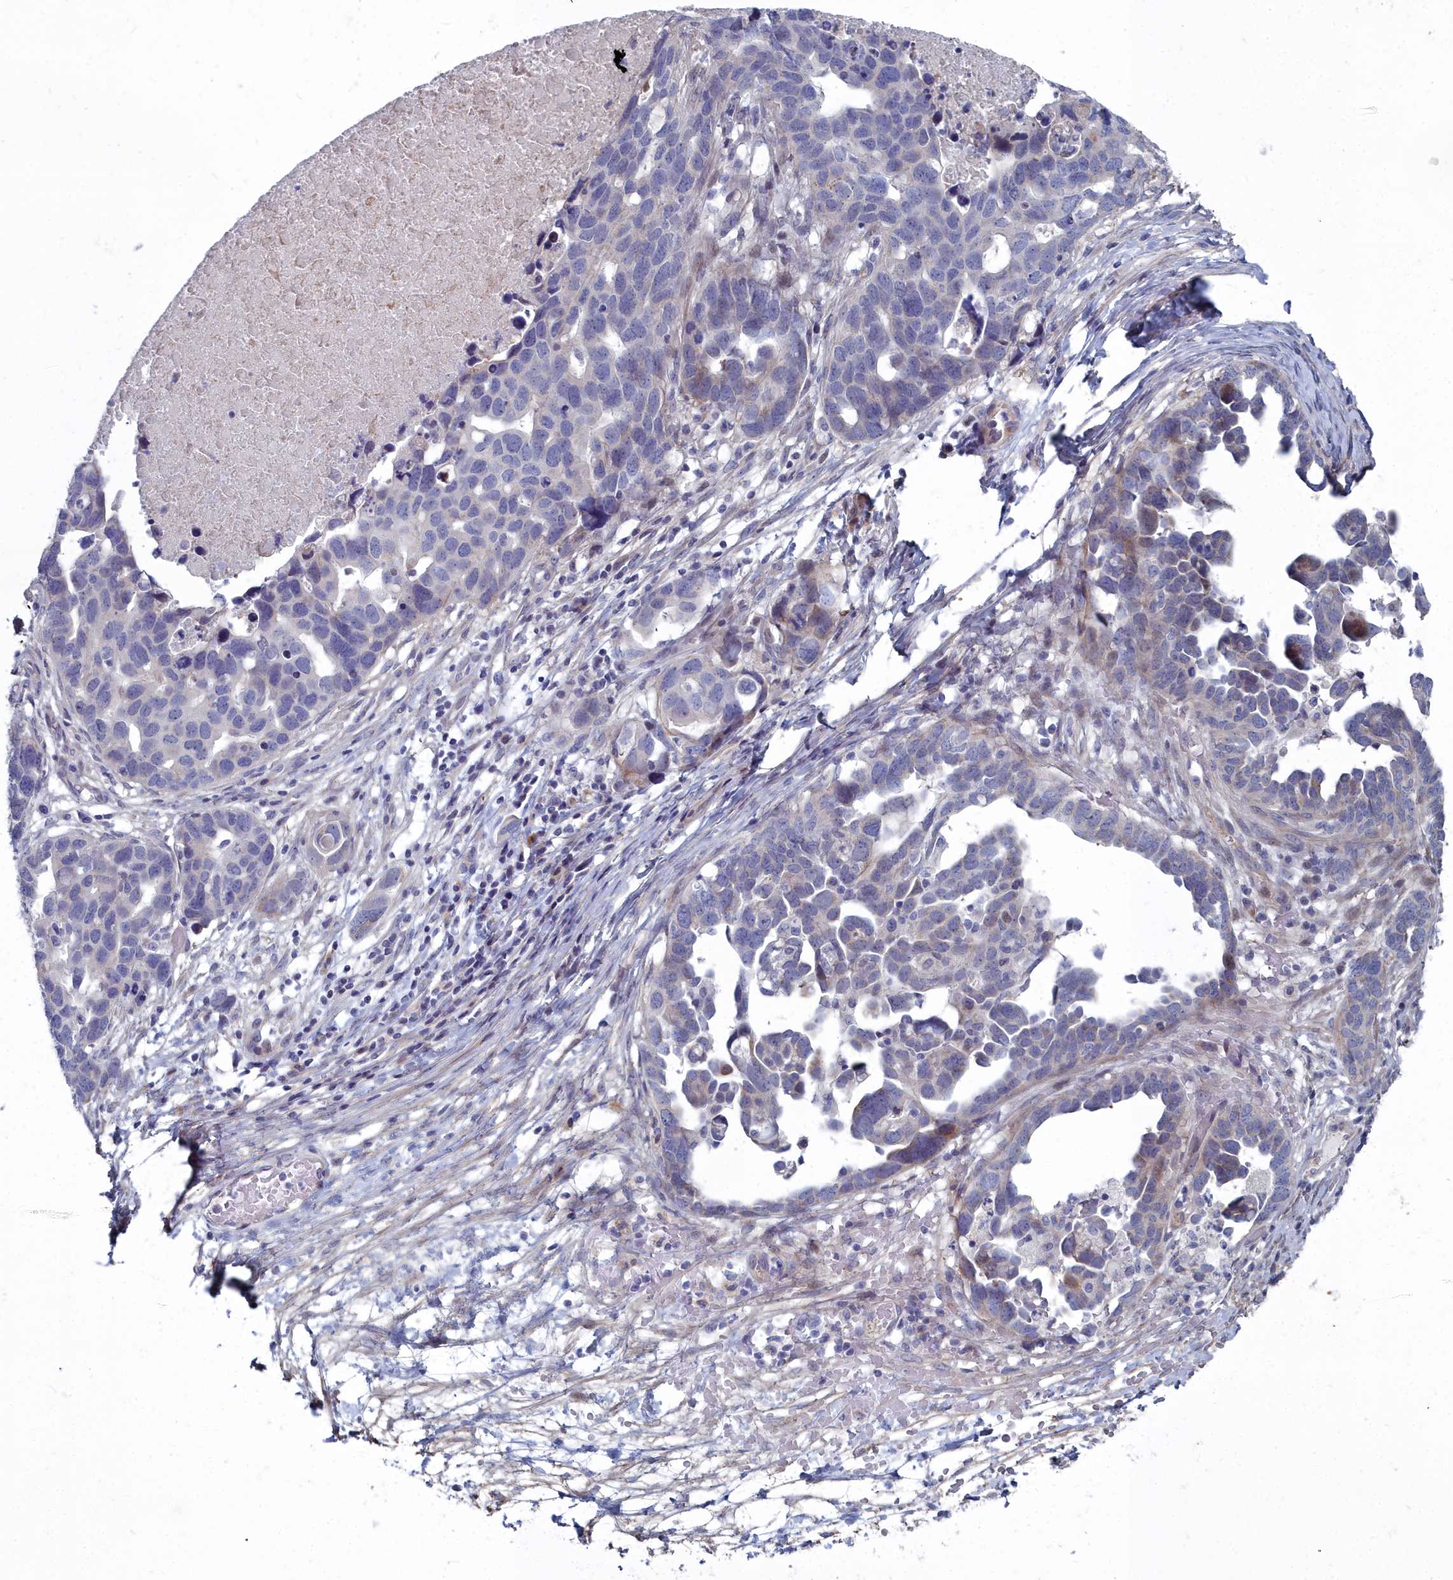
{"staining": {"intensity": "weak", "quantity": "<25%", "location": "cytoplasmic/membranous"}, "tissue": "ovarian cancer", "cell_type": "Tumor cells", "image_type": "cancer", "snomed": [{"axis": "morphology", "description": "Cystadenocarcinoma, serous, NOS"}, {"axis": "topography", "description": "Ovary"}], "caption": "An image of human ovarian cancer is negative for staining in tumor cells.", "gene": "SHISAL2A", "patient": {"sex": "female", "age": 54}}